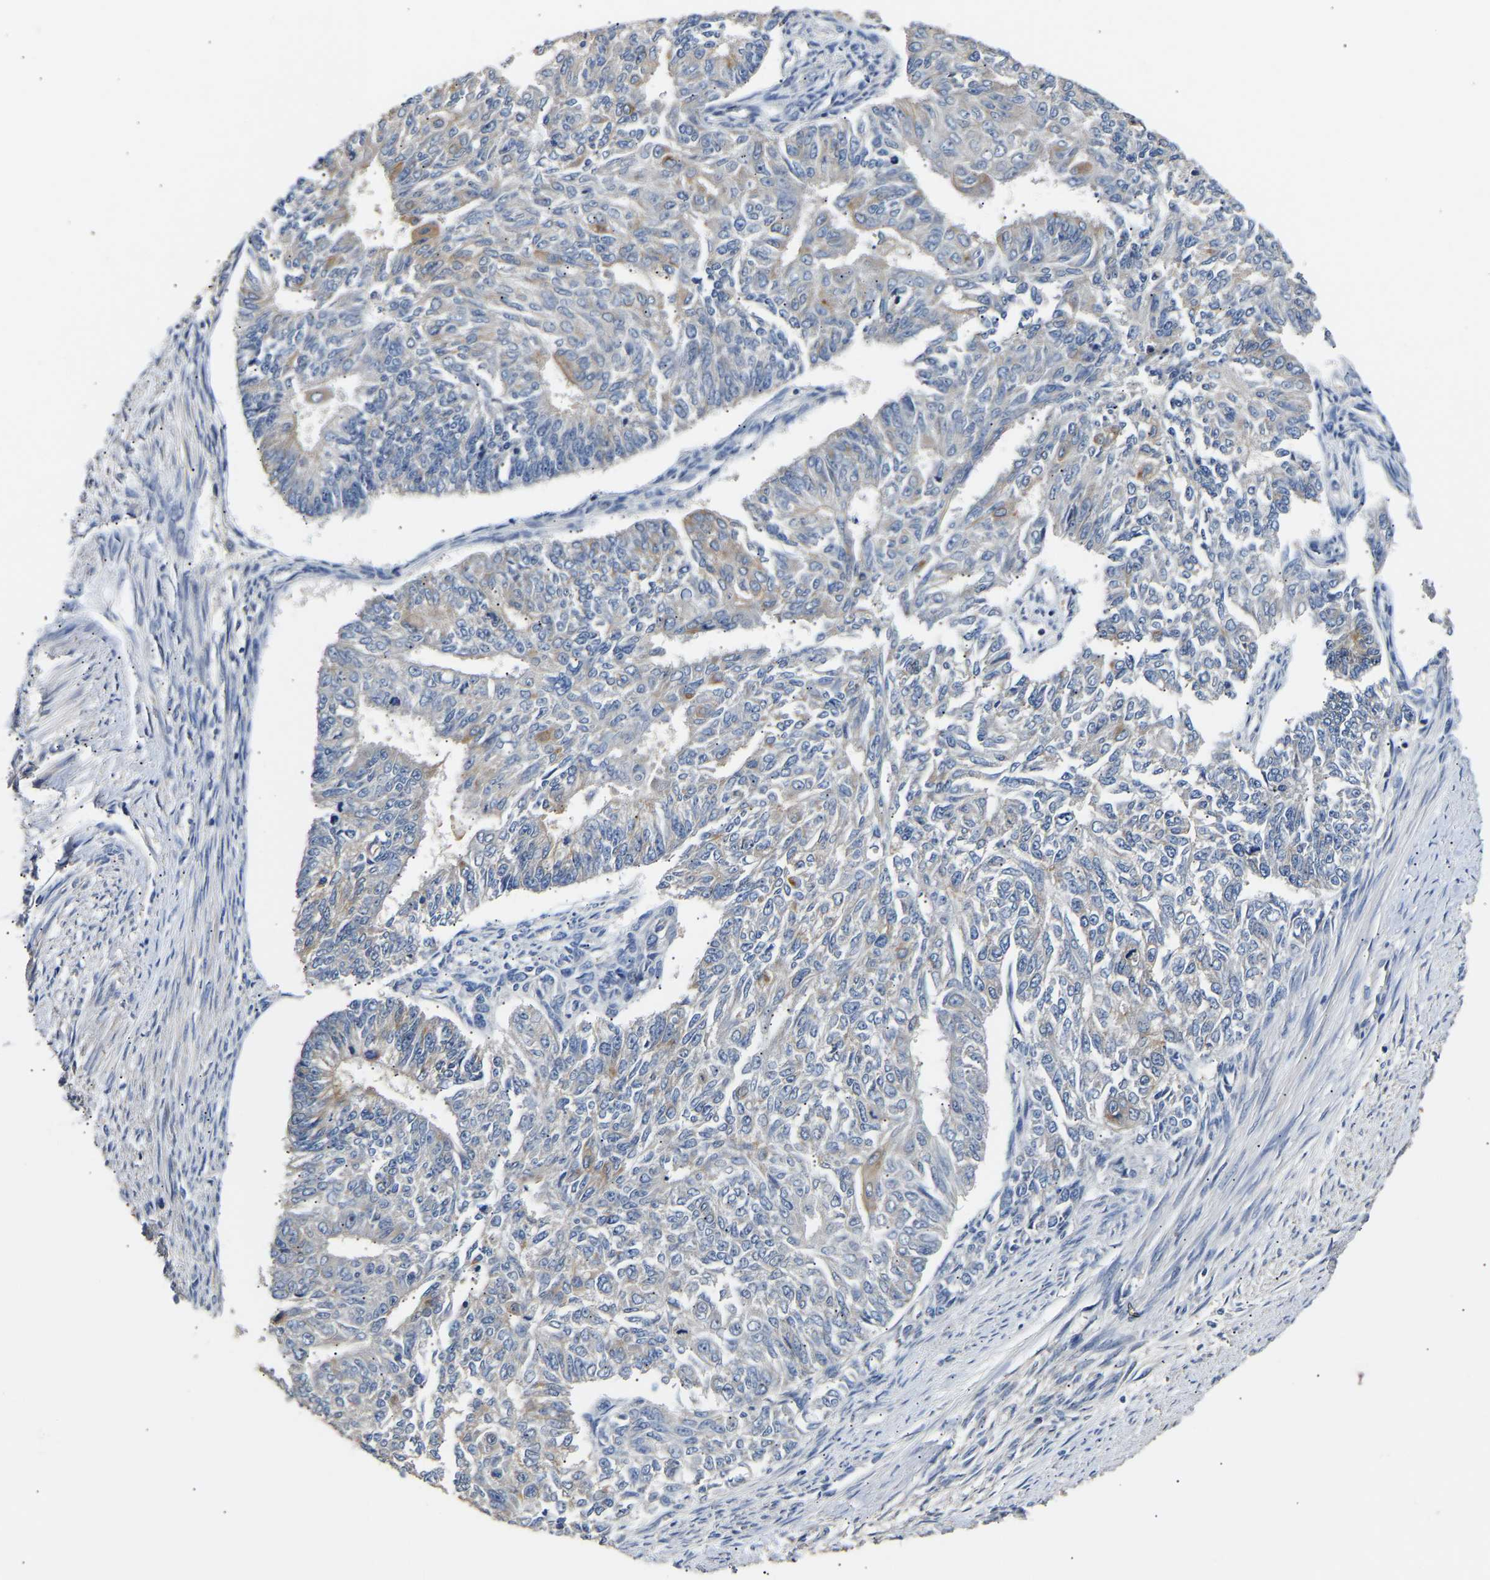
{"staining": {"intensity": "negative", "quantity": "none", "location": "none"}, "tissue": "endometrial cancer", "cell_type": "Tumor cells", "image_type": "cancer", "snomed": [{"axis": "morphology", "description": "Adenocarcinoma, NOS"}, {"axis": "topography", "description": "Endometrium"}], "caption": "The micrograph demonstrates no significant positivity in tumor cells of endometrial adenocarcinoma. Nuclei are stained in blue.", "gene": "LRBA", "patient": {"sex": "female", "age": 32}}